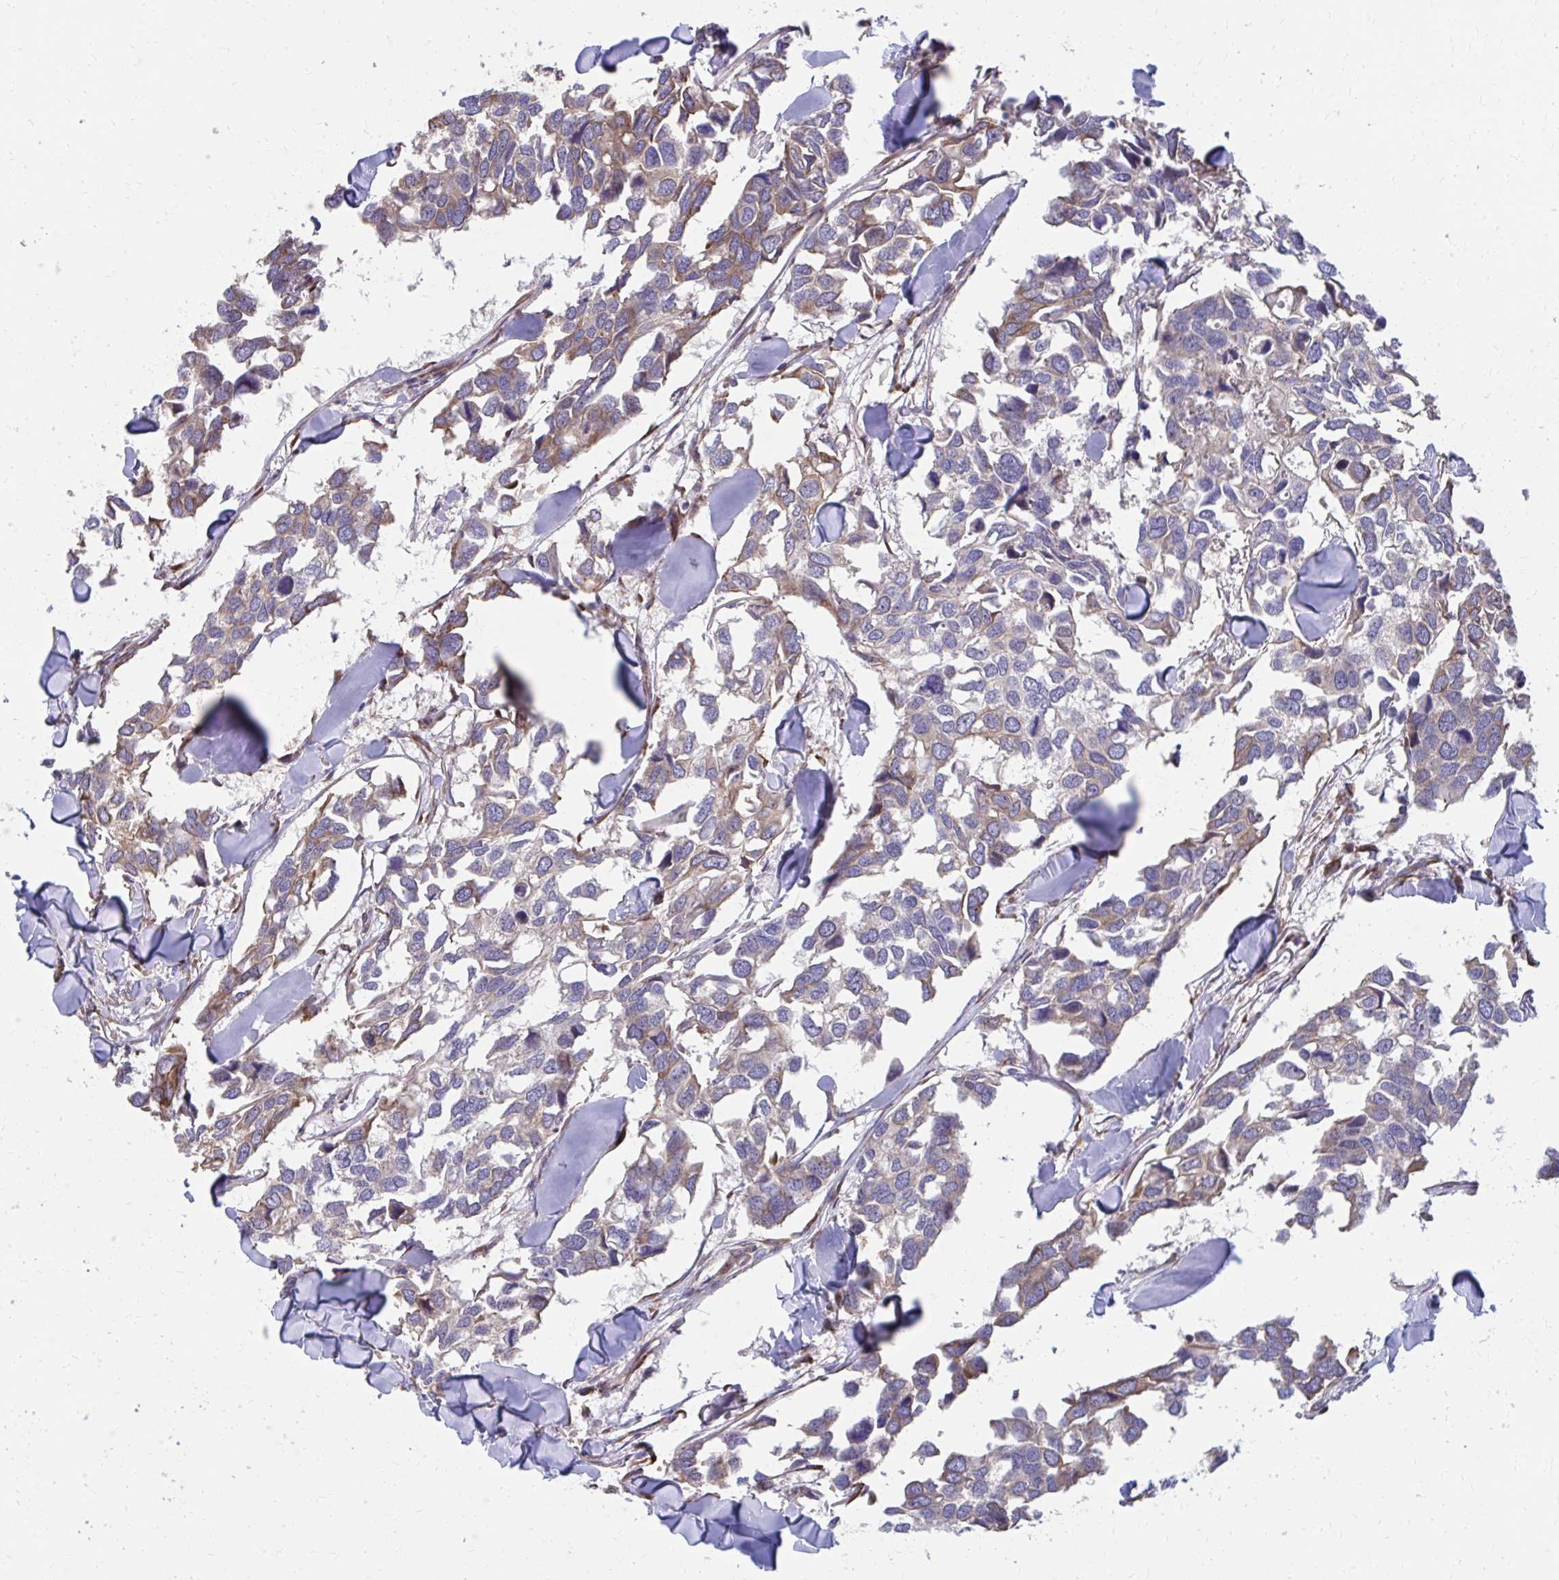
{"staining": {"intensity": "moderate", "quantity": "<25%", "location": "cytoplasmic/membranous"}, "tissue": "breast cancer", "cell_type": "Tumor cells", "image_type": "cancer", "snomed": [{"axis": "morphology", "description": "Duct carcinoma"}, {"axis": "topography", "description": "Breast"}], "caption": "Immunohistochemical staining of breast cancer reveals moderate cytoplasmic/membranous protein staining in approximately <25% of tumor cells. (IHC, brightfield microscopy, high magnification).", "gene": "ZNF778", "patient": {"sex": "female", "age": 83}}